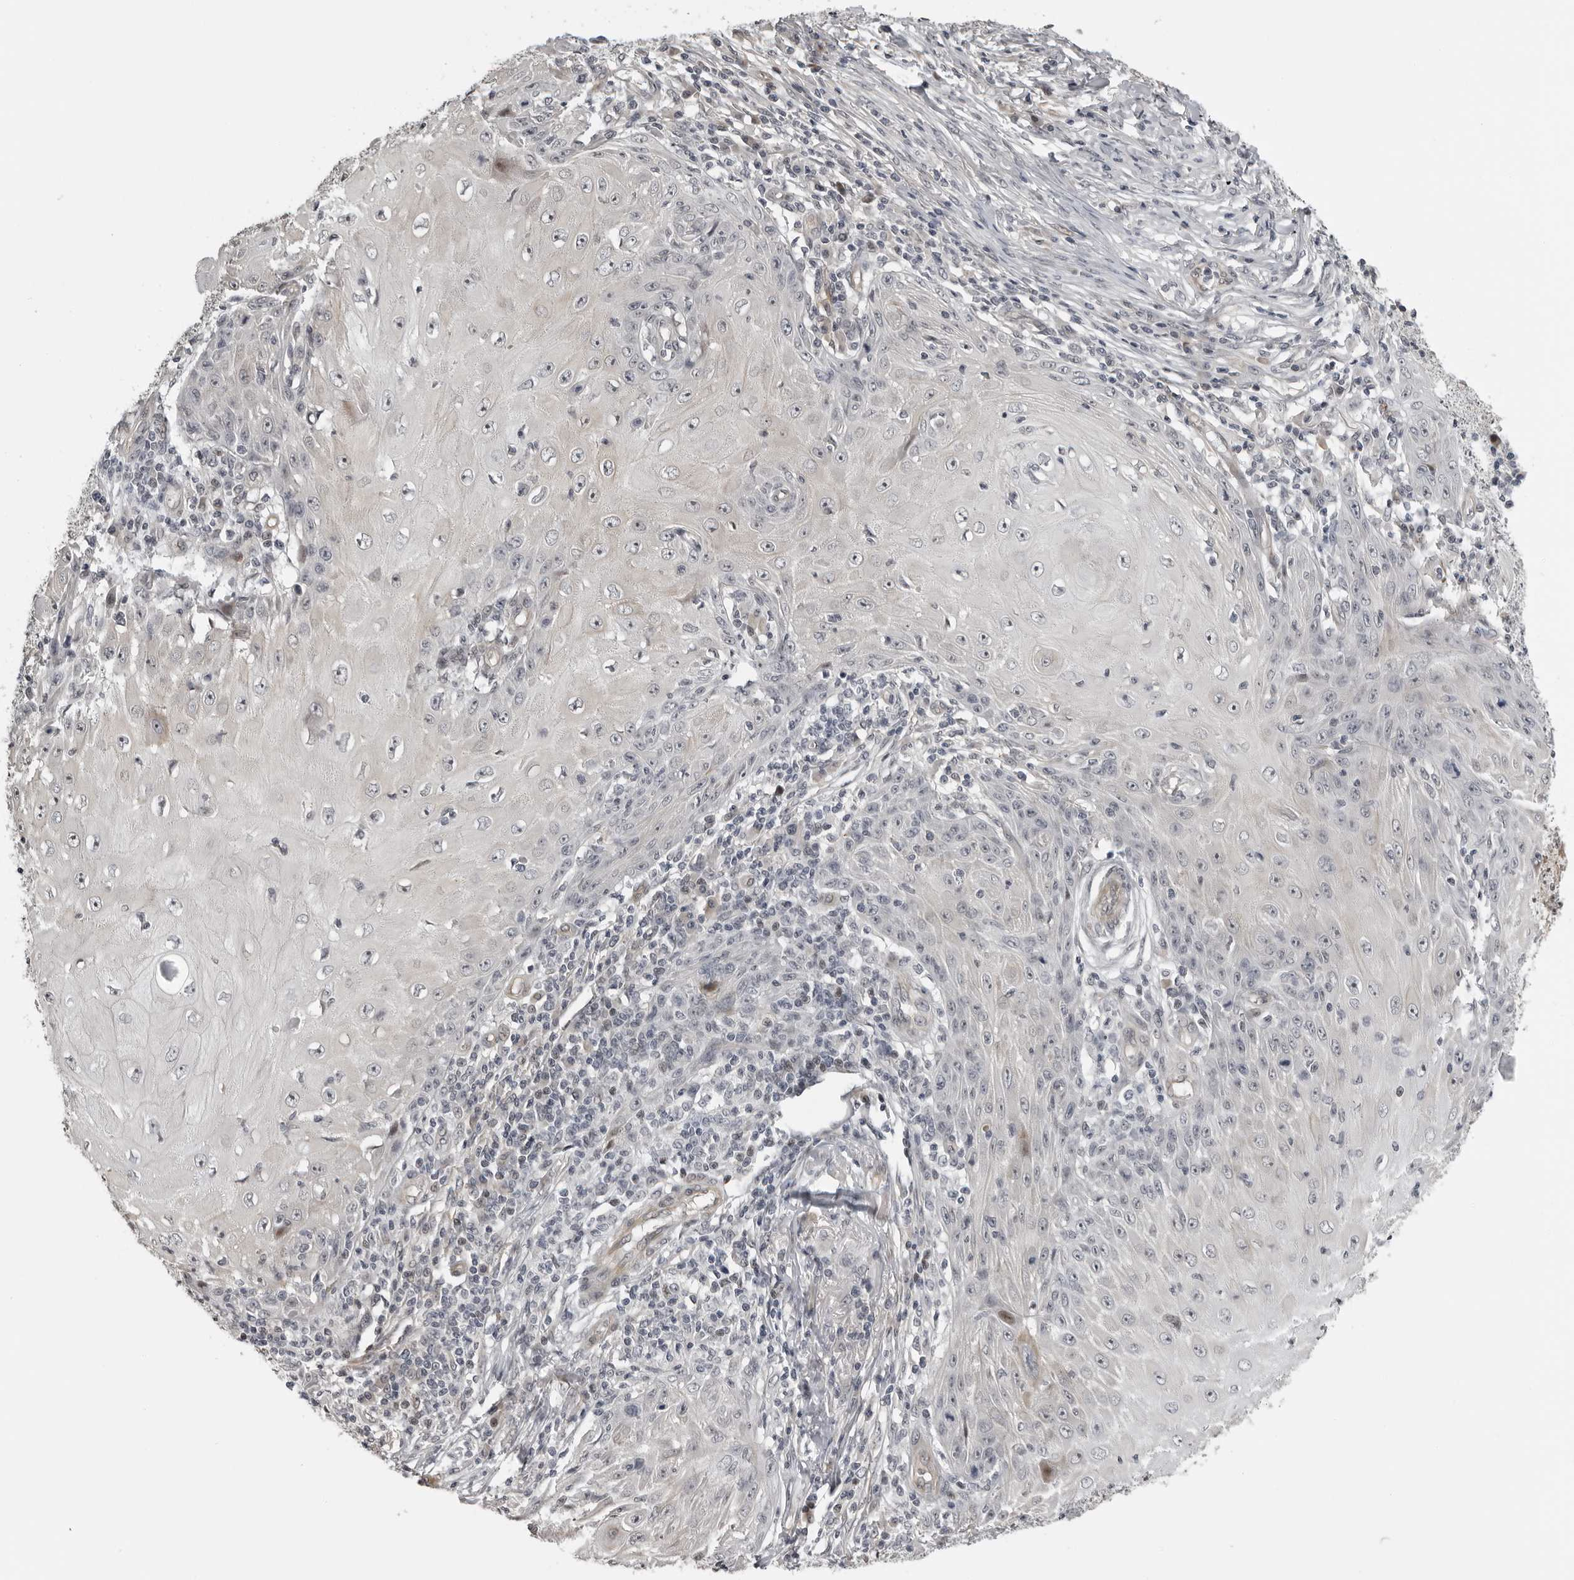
{"staining": {"intensity": "negative", "quantity": "none", "location": "none"}, "tissue": "skin cancer", "cell_type": "Tumor cells", "image_type": "cancer", "snomed": [{"axis": "morphology", "description": "Squamous cell carcinoma, NOS"}, {"axis": "topography", "description": "Skin"}], "caption": "Immunohistochemistry micrograph of human squamous cell carcinoma (skin) stained for a protein (brown), which exhibits no positivity in tumor cells. (Immunohistochemistry, brightfield microscopy, high magnification).", "gene": "PRRX2", "patient": {"sex": "female", "age": 73}}